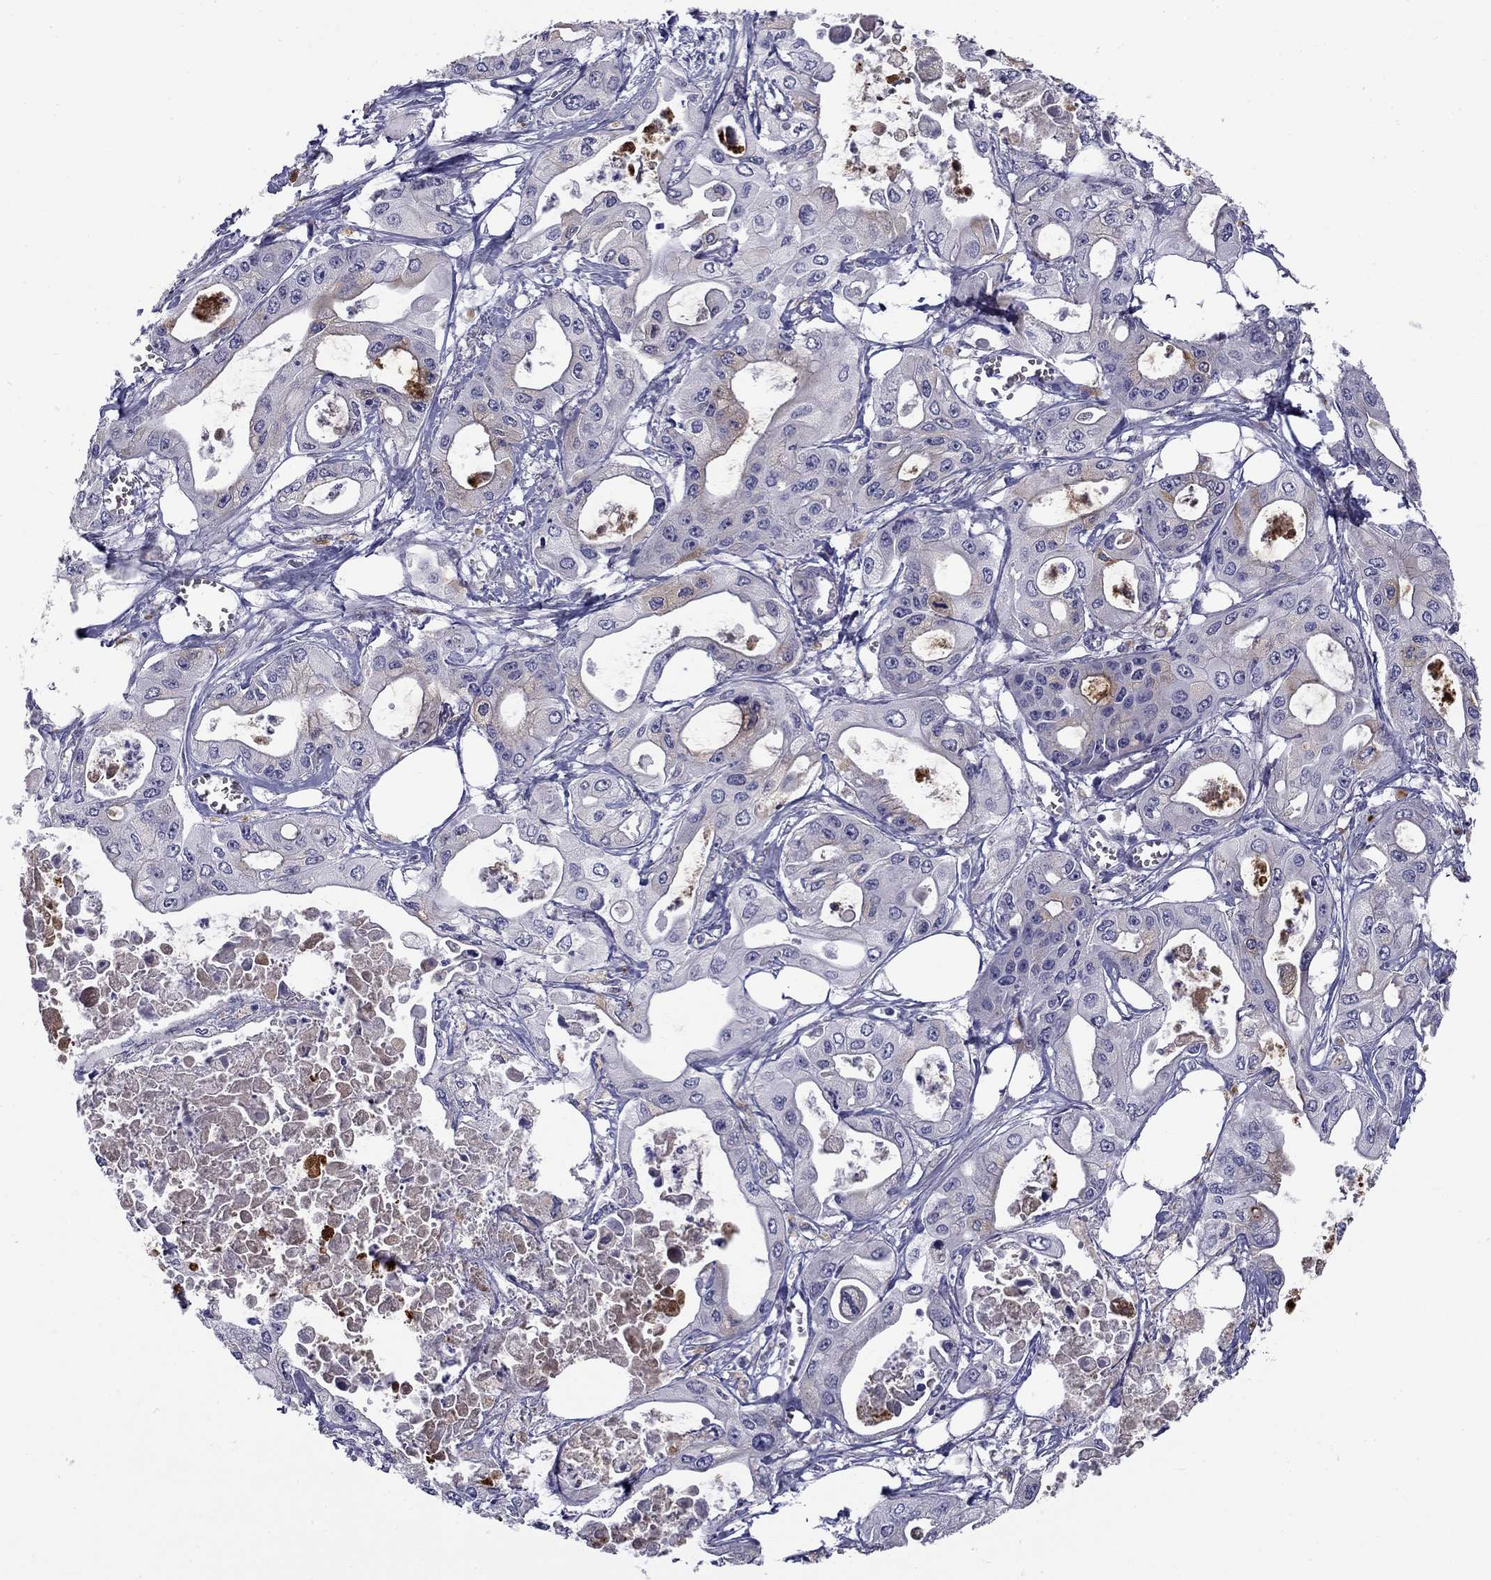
{"staining": {"intensity": "weak", "quantity": "<25%", "location": "cytoplasmic/membranous"}, "tissue": "pancreatic cancer", "cell_type": "Tumor cells", "image_type": "cancer", "snomed": [{"axis": "morphology", "description": "Adenocarcinoma, NOS"}, {"axis": "topography", "description": "Pancreas"}], "caption": "High power microscopy micrograph of an IHC histopathology image of pancreatic cancer (adenocarcinoma), revealing no significant positivity in tumor cells.", "gene": "CLPSL2", "patient": {"sex": "male", "age": 70}}